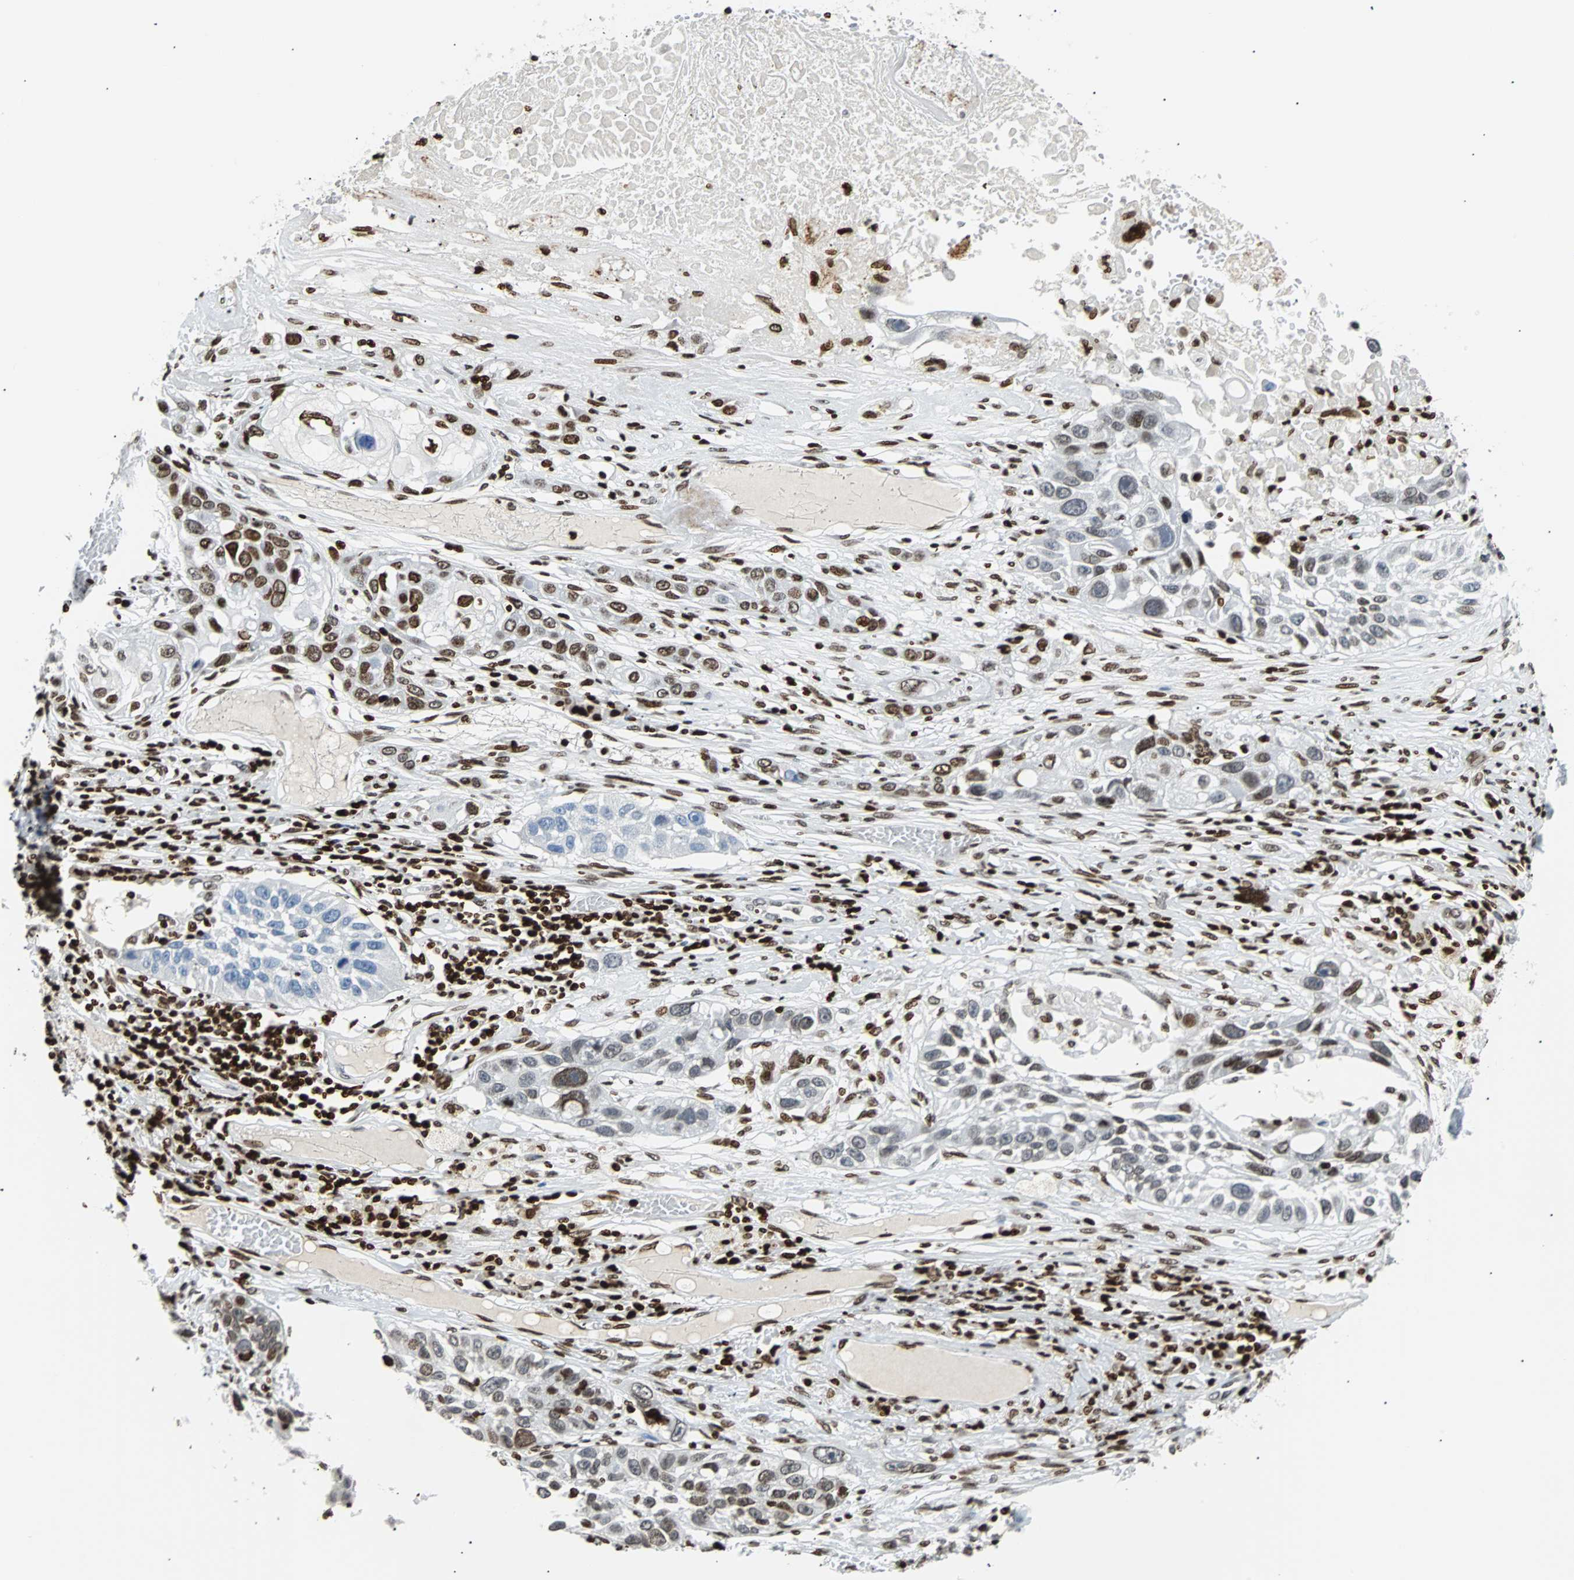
{"staining": {"intensity": "moderate", "quantity": "<25%", "location": "nuclear"}, "tissue": "lung cancer", "cell_type": "Tumor cells", "image_type": "cancer", "snomed": [{"axis": "morphology", "description": "Squamous cell carcinoma, NOS"}, {"axis": "topography", "description": "Lung"}], "caption": "The image displays staining of squamous cell carcinoma (lung), revealing moderate nuclear protein positivity (brown color) within tumor cells.", "gene": "ZNF131", "patient": {"sex": "male", "age": 71}}